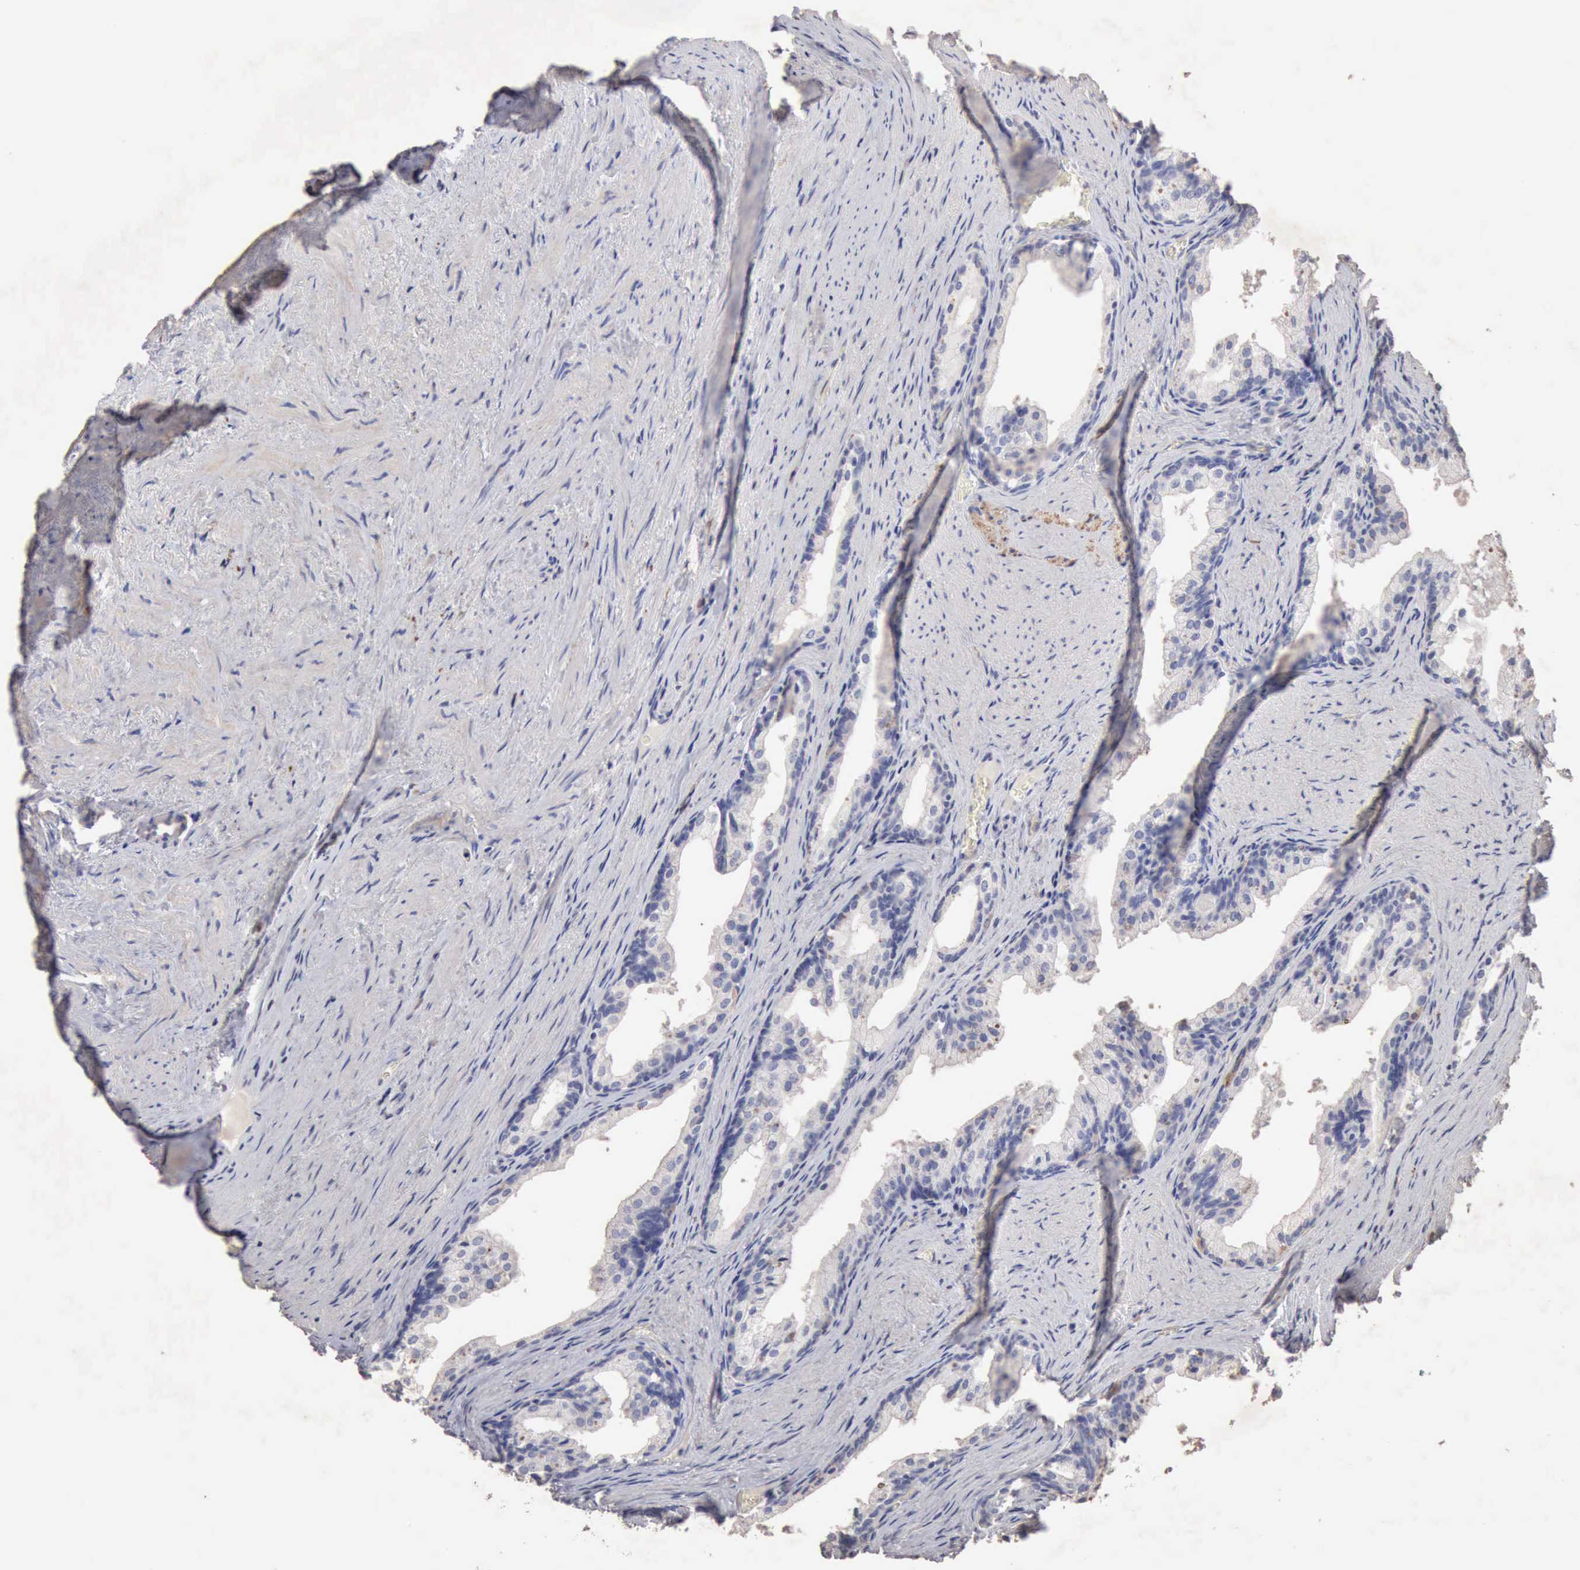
{"staining": {"intensity": "negative", "quantity": "none", "location": "none"}, "tissue": "prostate cancer", "cell_type": "Tumor cells", "image_type": "cancer", "snomed": [{"axis": "morphology", "description": "Adenocarcinoma, Medium grade"}, {"axis": "topography", "description": "Prostate"}], "caption": "This is a photomicrograph of IHC staining of prostate cancer (adenocarcinoma (medium-grade)), which shows no positivity in tumor cells. The staining was performed using DAB (3,3'-diaminobenzidine) to visualize the protein expression in brown, while the nuclei were stained in blue with hematoxylin (Magnification: 20x).", "gene": "KRT6B", "patient": {"sex": "male", "age": 60}}